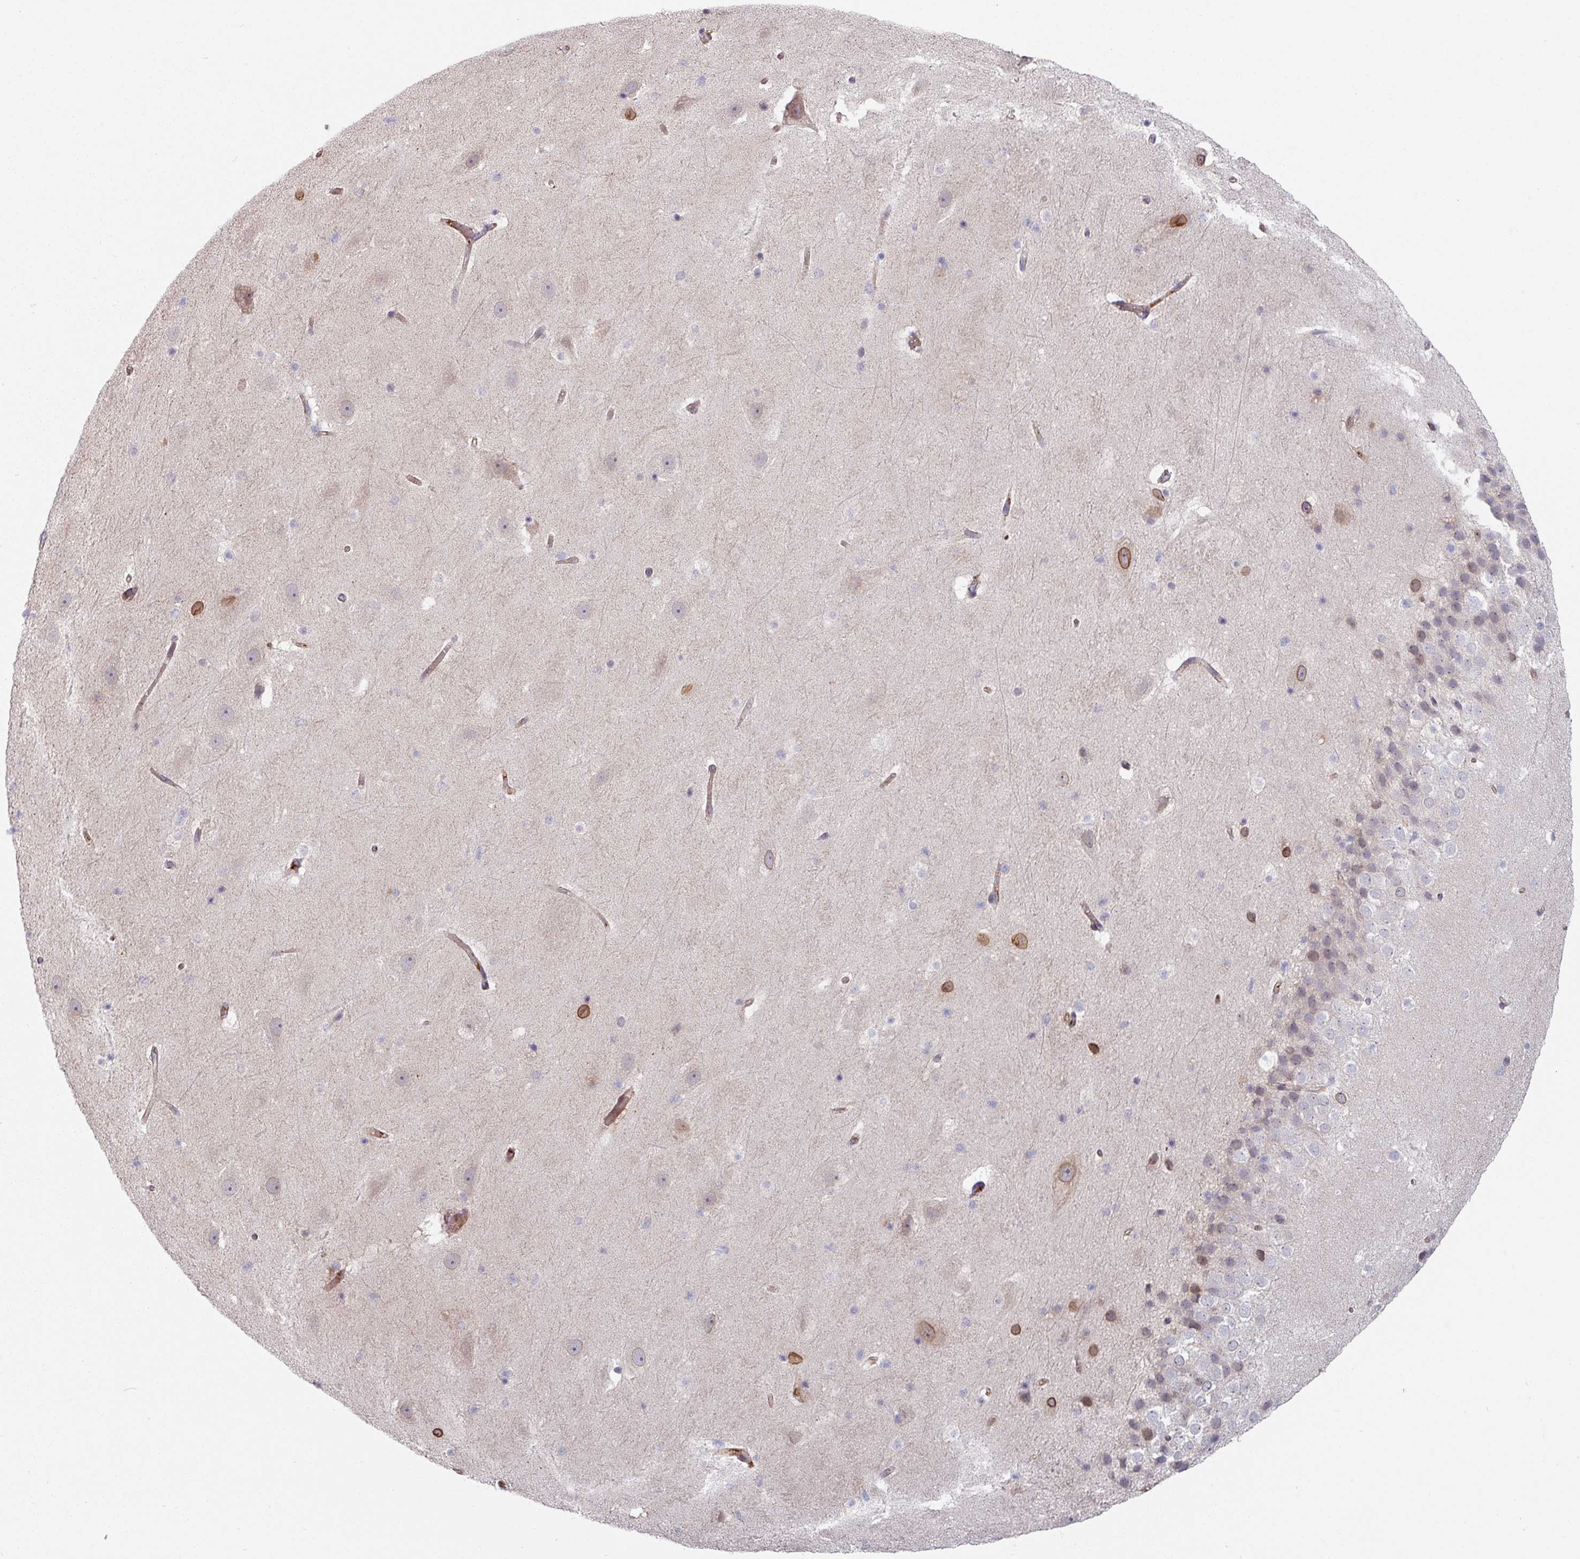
{"staining": {"intensity": "negative", "quantity": "none", "location": "none"}, "tissue": "hippocampus", "cell_type": "Glial cells", "image_type": "normal", "snomed": [{"axis": "morphology", "description": "Normal tissue, NOS"}, {"axis": "topography", "description": "Hippocampus"}], "caption": "IHC histopathology image of unremarkable hippocampus stained for a protein (brown), which reveals no staining in glial cells.", "gene": "C4BPB", "patient": {"sex": "male", "age": 37}}